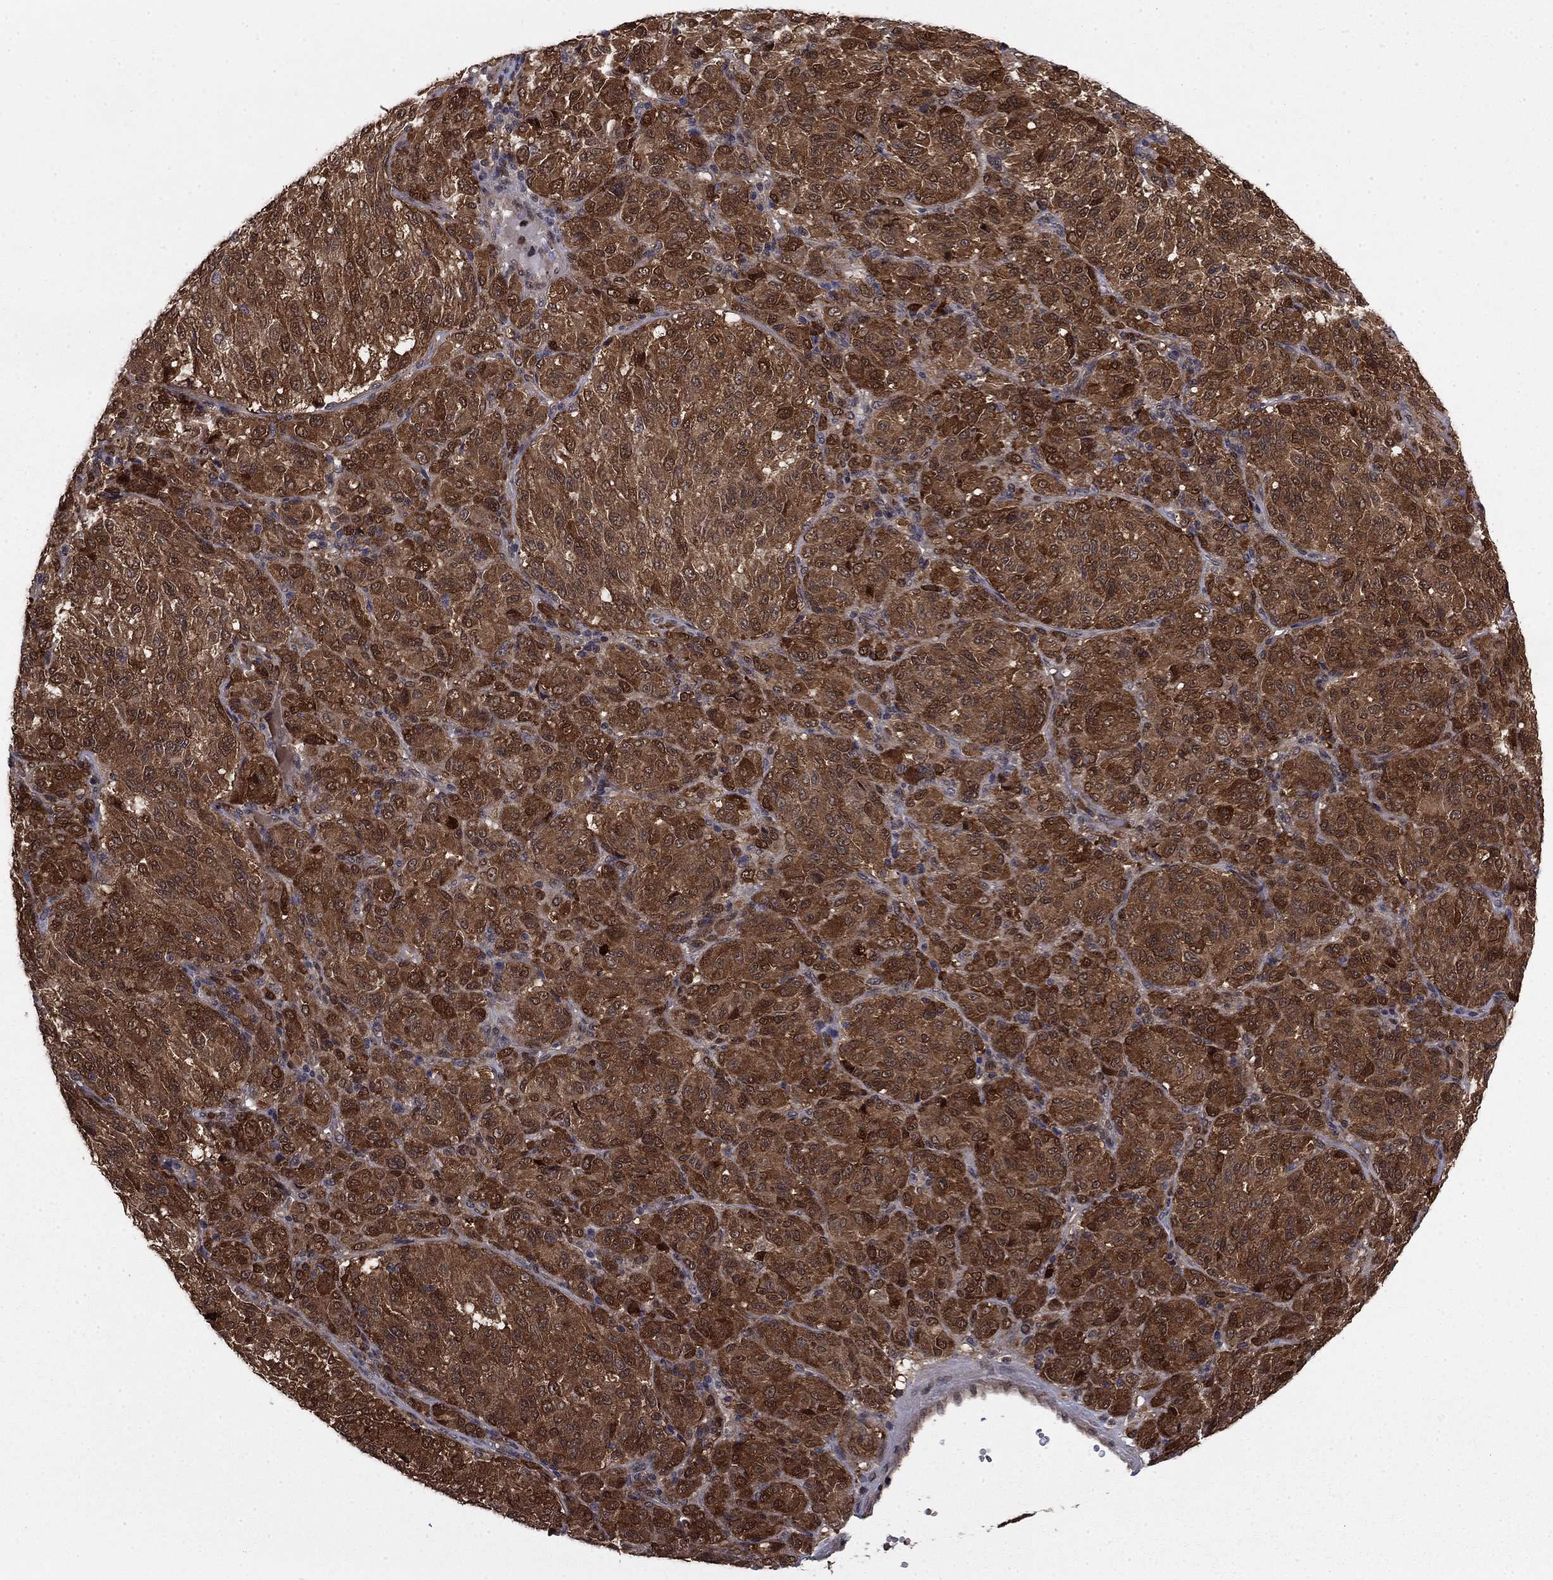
{"staining": {"intensity": "strong", "quantity": ">75%", "location": "cytoplasmic/membranous"}, "tissue": "melanoma", "cell_type": "Tumor cells", "image_type": "cancer", "snomed": [{"axis": "morphology", "description": "Malignant melanoma, Metastatic site"}, {"axis": "topography", "description": "Brain"}], "caption": "Immunohistochemical staining of human melanoma demonstrates strong cytoplasmic/membranous protein positivity in approximately >75% of tumor cells. Nuclei are stained in blue.", "gene": "FKBP4", "patient": {"sex": "female", "age": 56}}